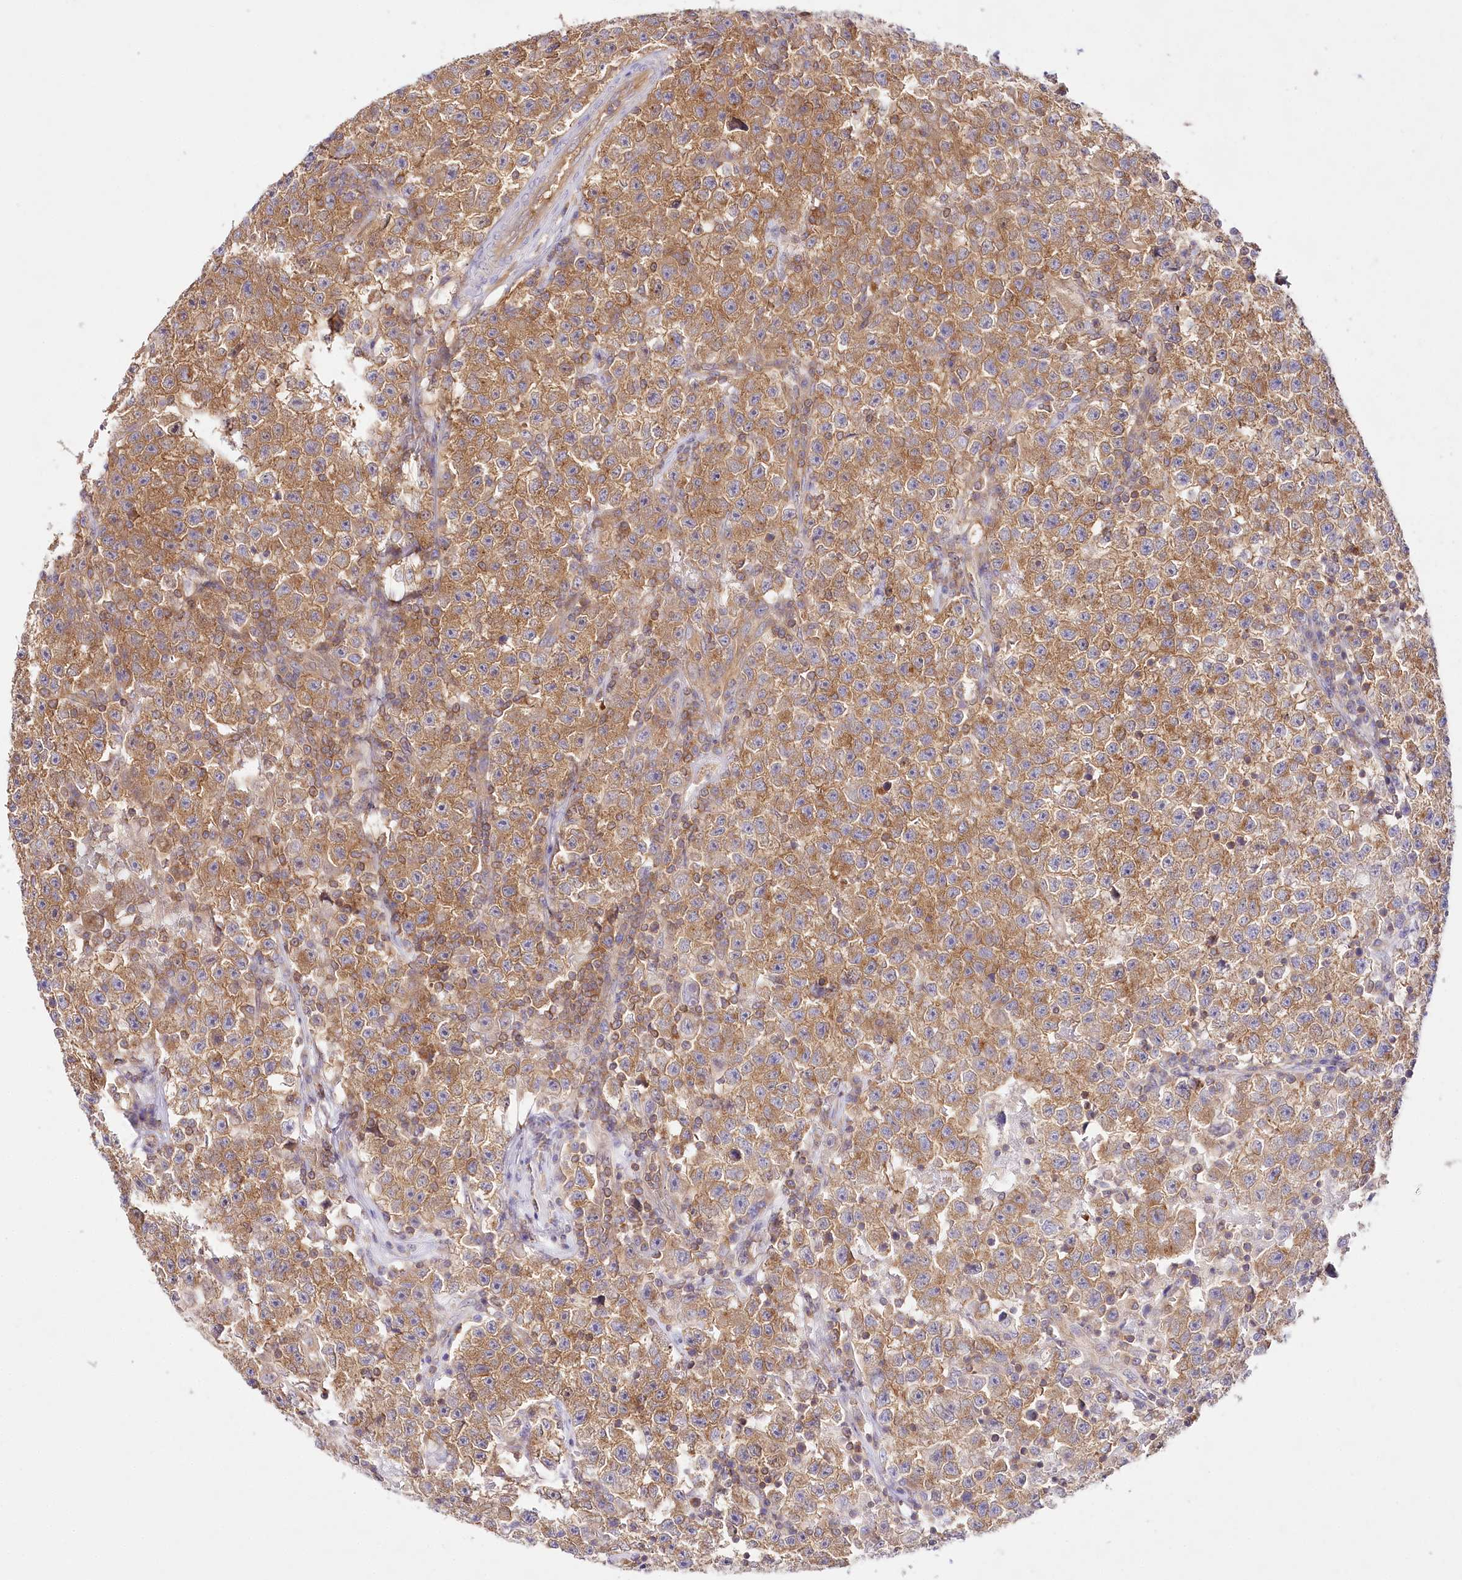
{"staining": {"intensity": "moderate", "quantity": ">75%", "location": "cytoplasmic/membranous"}, "tissue": "testis cancer", "cell_type": "Tumor cells", "image_type": "cancer", "snomed": [{"axis": "morphology", "description": "Seminoma, NOS"}, {"axis": "topography", "description": "Testis"}], "caption": "Immunohistochemistry (DAB (3,3'-diaminobenzidine)) staining of testis cancer (seminoma) demonstrates moderate cytoplasmic/membranous protein positivity in approximately >75% of tumor cells.", "gene": "ABRAXAS2", "patient": {"sex": "male", "age": 22}}